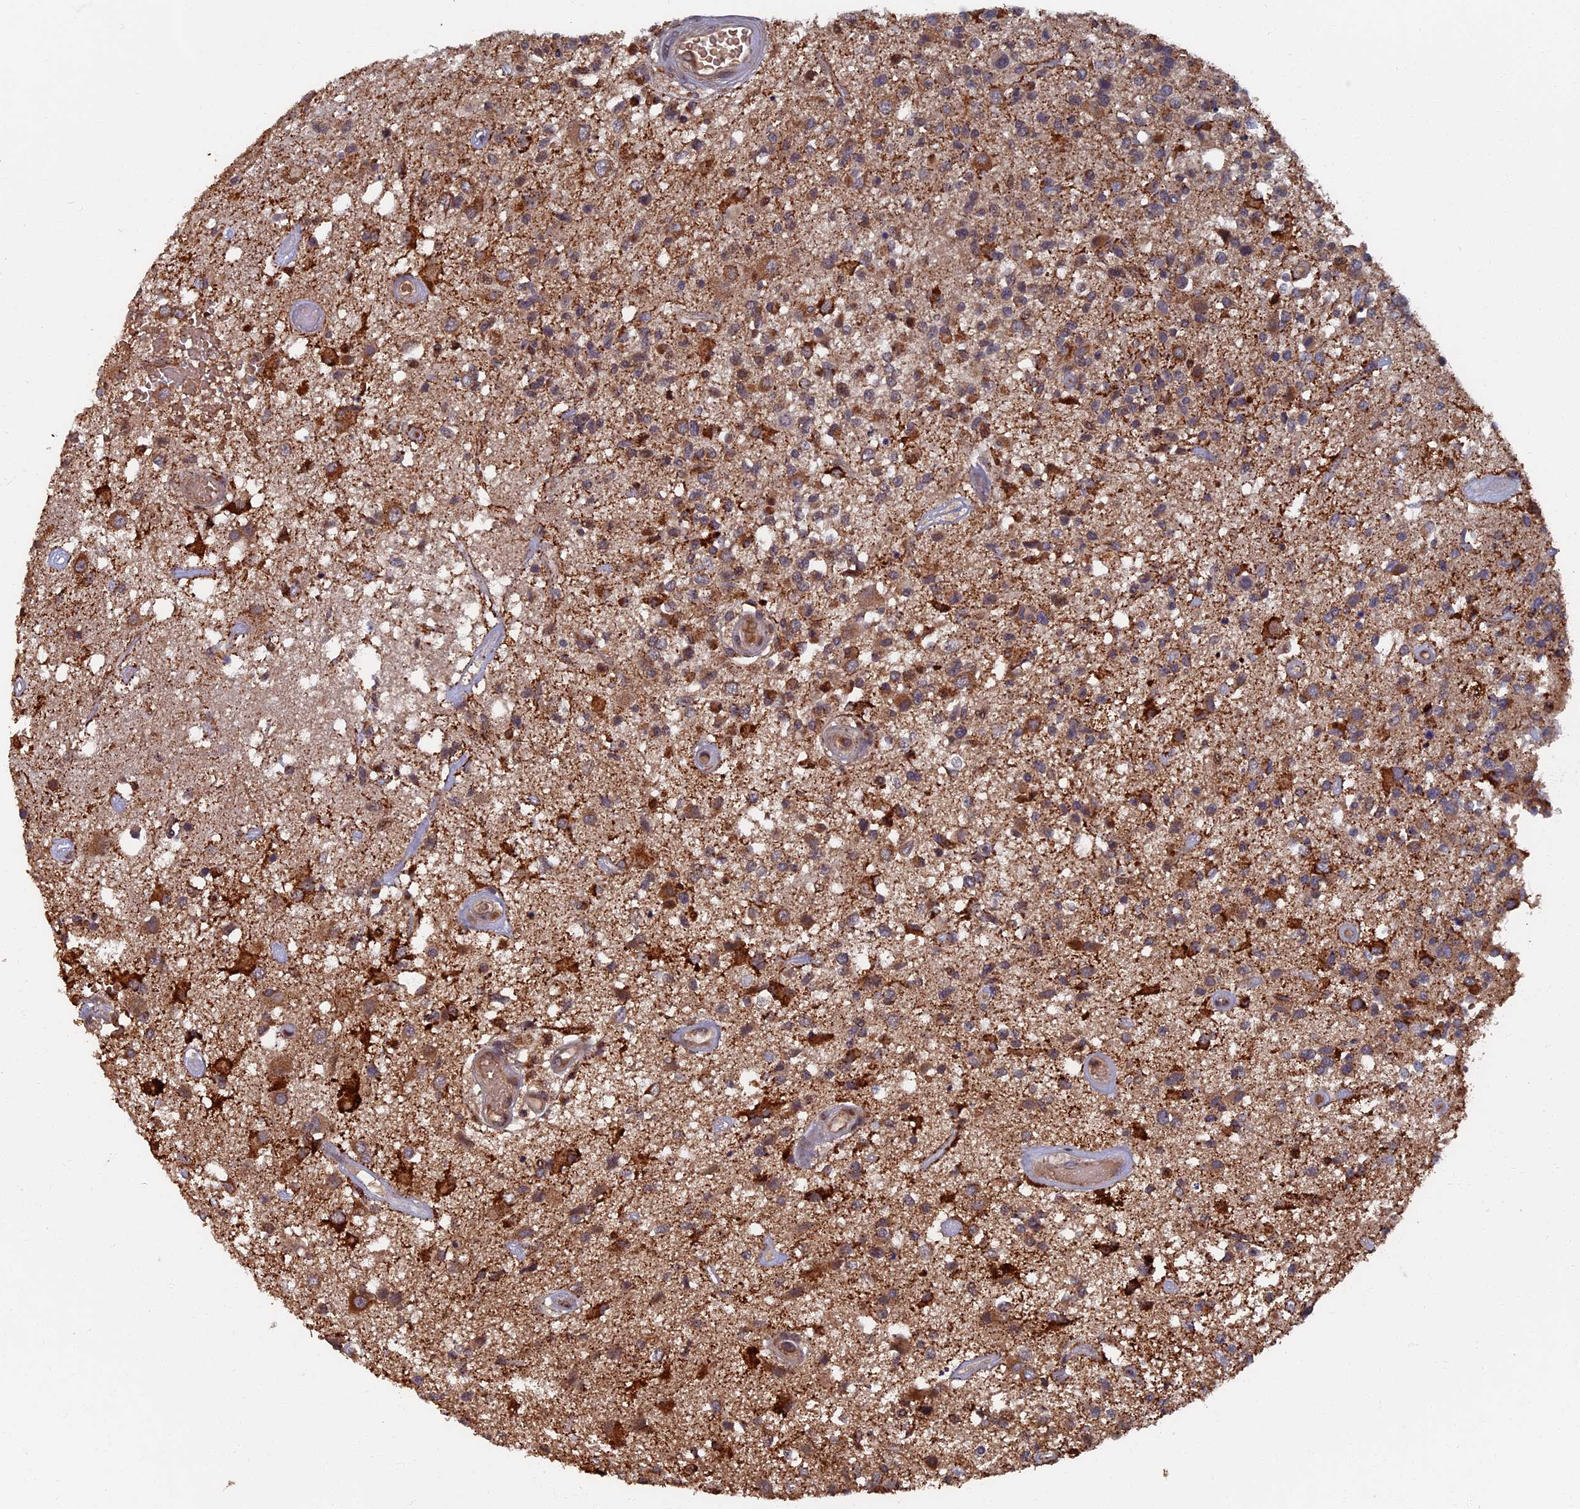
{"staining": {"intensity": "moderate", "quantity": "<25%", "location": "cytoplasmic/membranous"}, "tissue": "glioma", "cell_type": "Tumor cells", "image_type": "cancer", "snomed": [{"axis": "morphology", "description": "Glioma, malignant, High grade"}, {"axis": "morphology", "description": "Glioblastoma, NOS"}, {"axis": "topography", "description": "Brain"}], "caption": "Moderate cytoplasmic/membranous staining is present in approximately <25% of tumor cells in malignant glioma (high-grade).", "gene": "RASGRF1", "patient": {"sex": "male", "age": 60}}